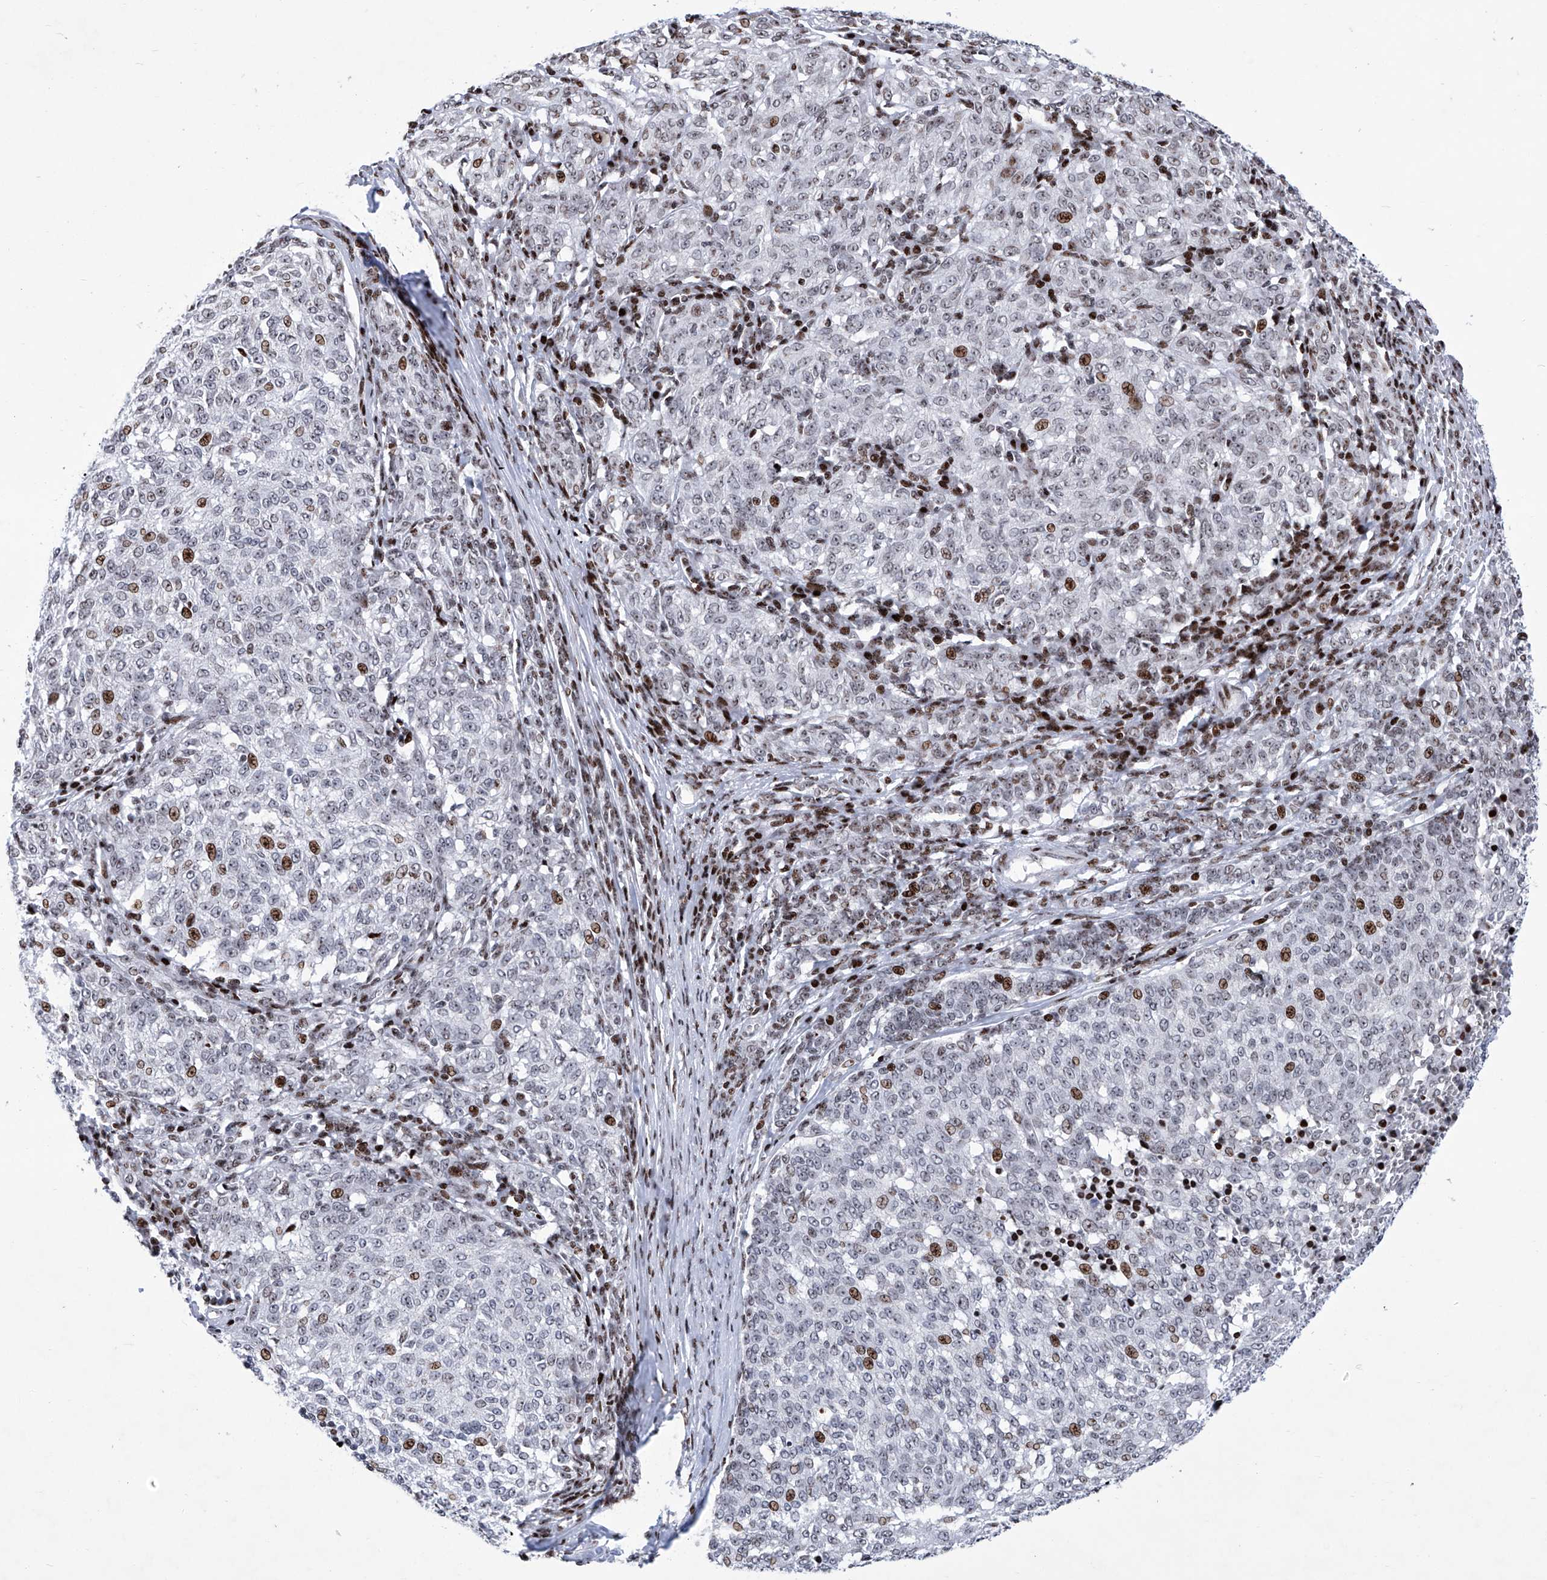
{"staining": {"intensity": "moderate", "quantity": "<25%", "location": "nuclear"}, "tissue": "melanoma", "cell_type": "Tumor cells", "image_type": "cancer", "snomed": [{"axis": "morphology", "description": "Malignant melanoma, NOS"}, {"axis": "topography", "description": "Skin"}], "caption": "Protein staining demonstrates moderate nuclear positivity in about <25% of tumor cells in melanoma.", "gene": "HEY2", "patient": {"sex": "female", "age": 72}}